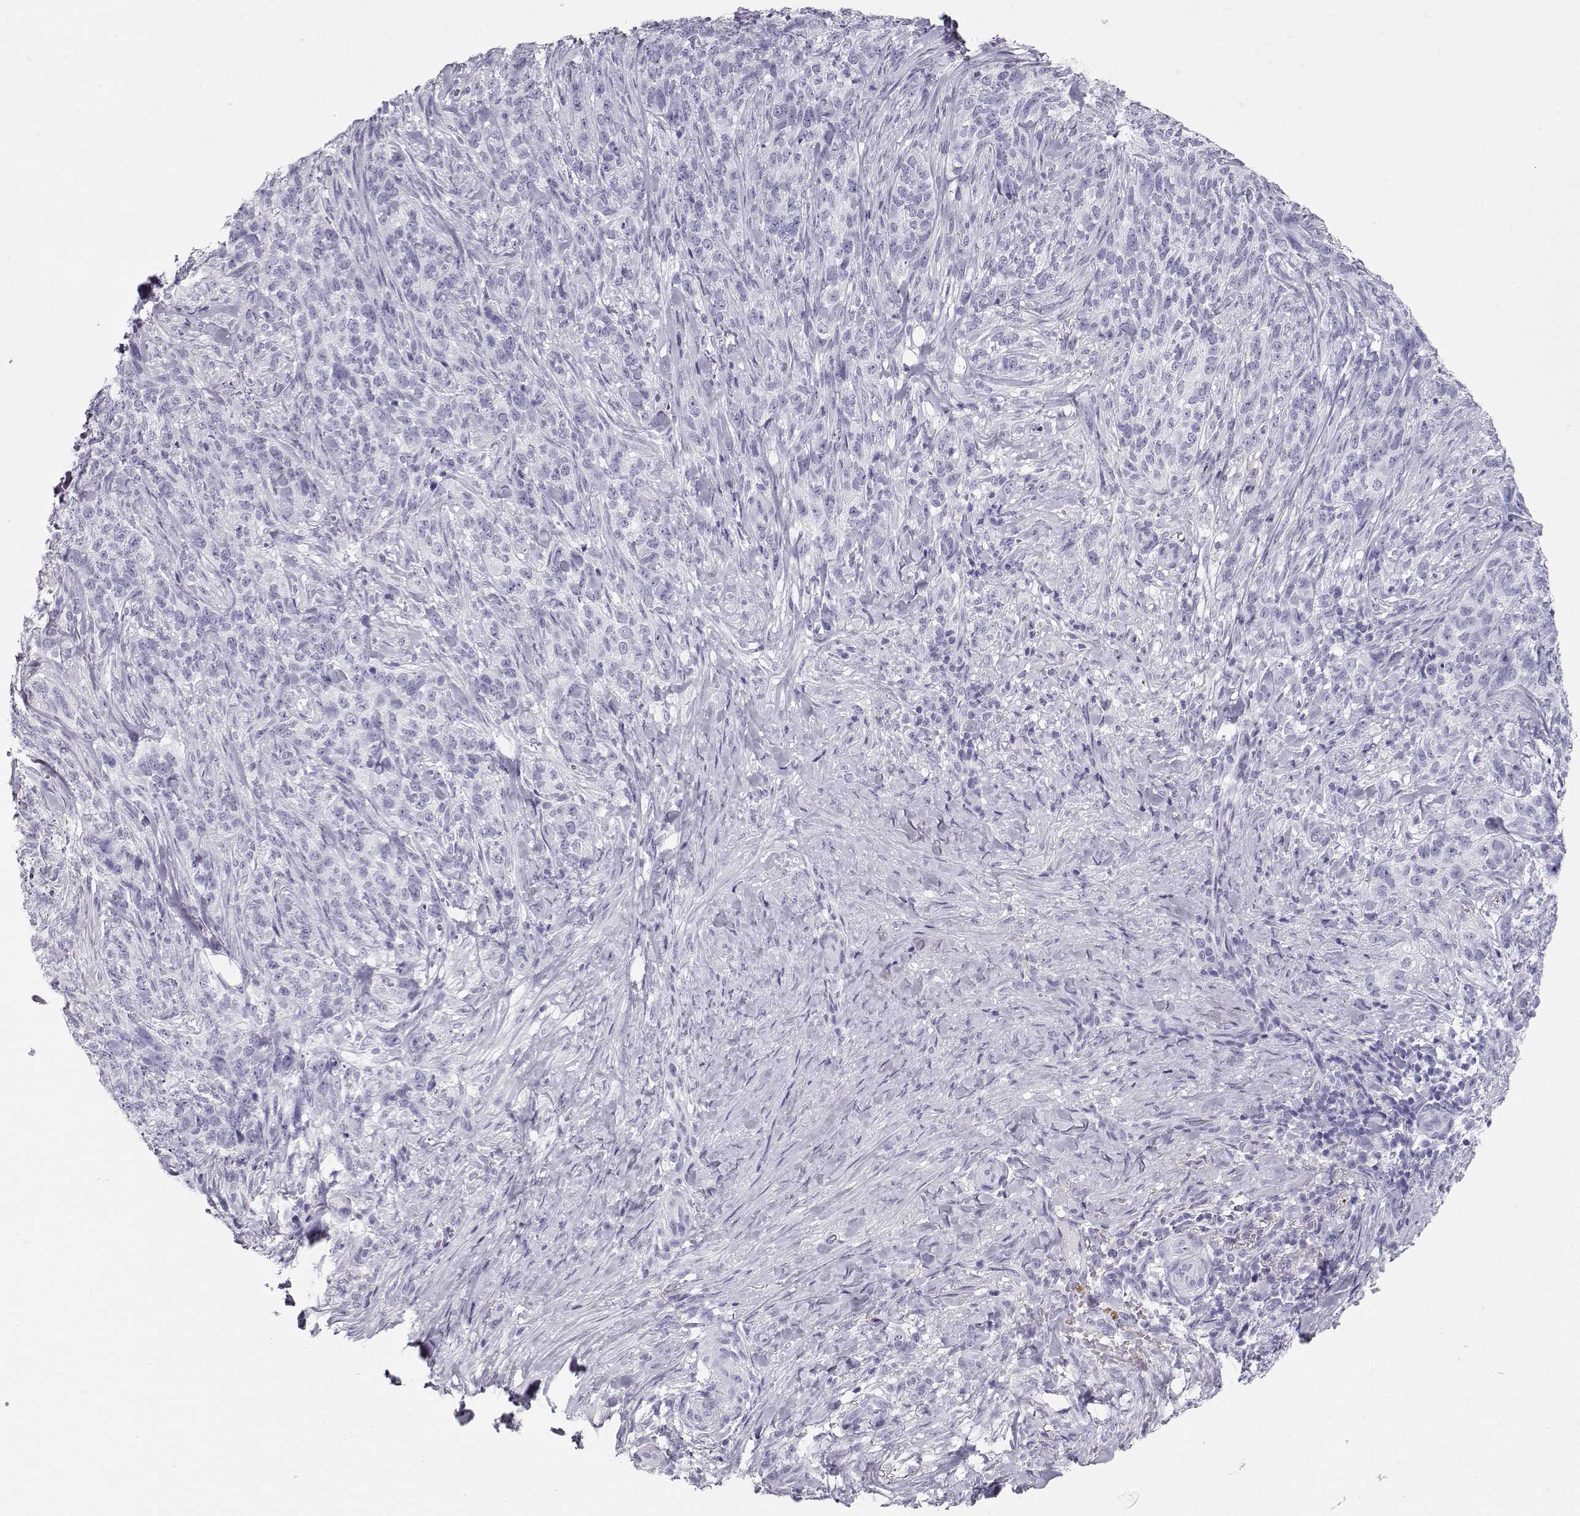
{"staining": {"intensity": "negative", "quantity": "none", "location": "none"}, "tissue": "skin cancer", "cell_type": "Tumor cells", "image_type": "cancer", "snomed": [{"axis": "morphology", "description": "Basal cell carcinoma"}, {"axis": "topography", "description": "Skin"}], "caption": "The immunohistochemistry (IHC) image has no significant staining in tumor cells of skin basal cell carcinoma tissue.", "gene": "MAGEC1", "patient": {"sex": "female", "age": 69}}